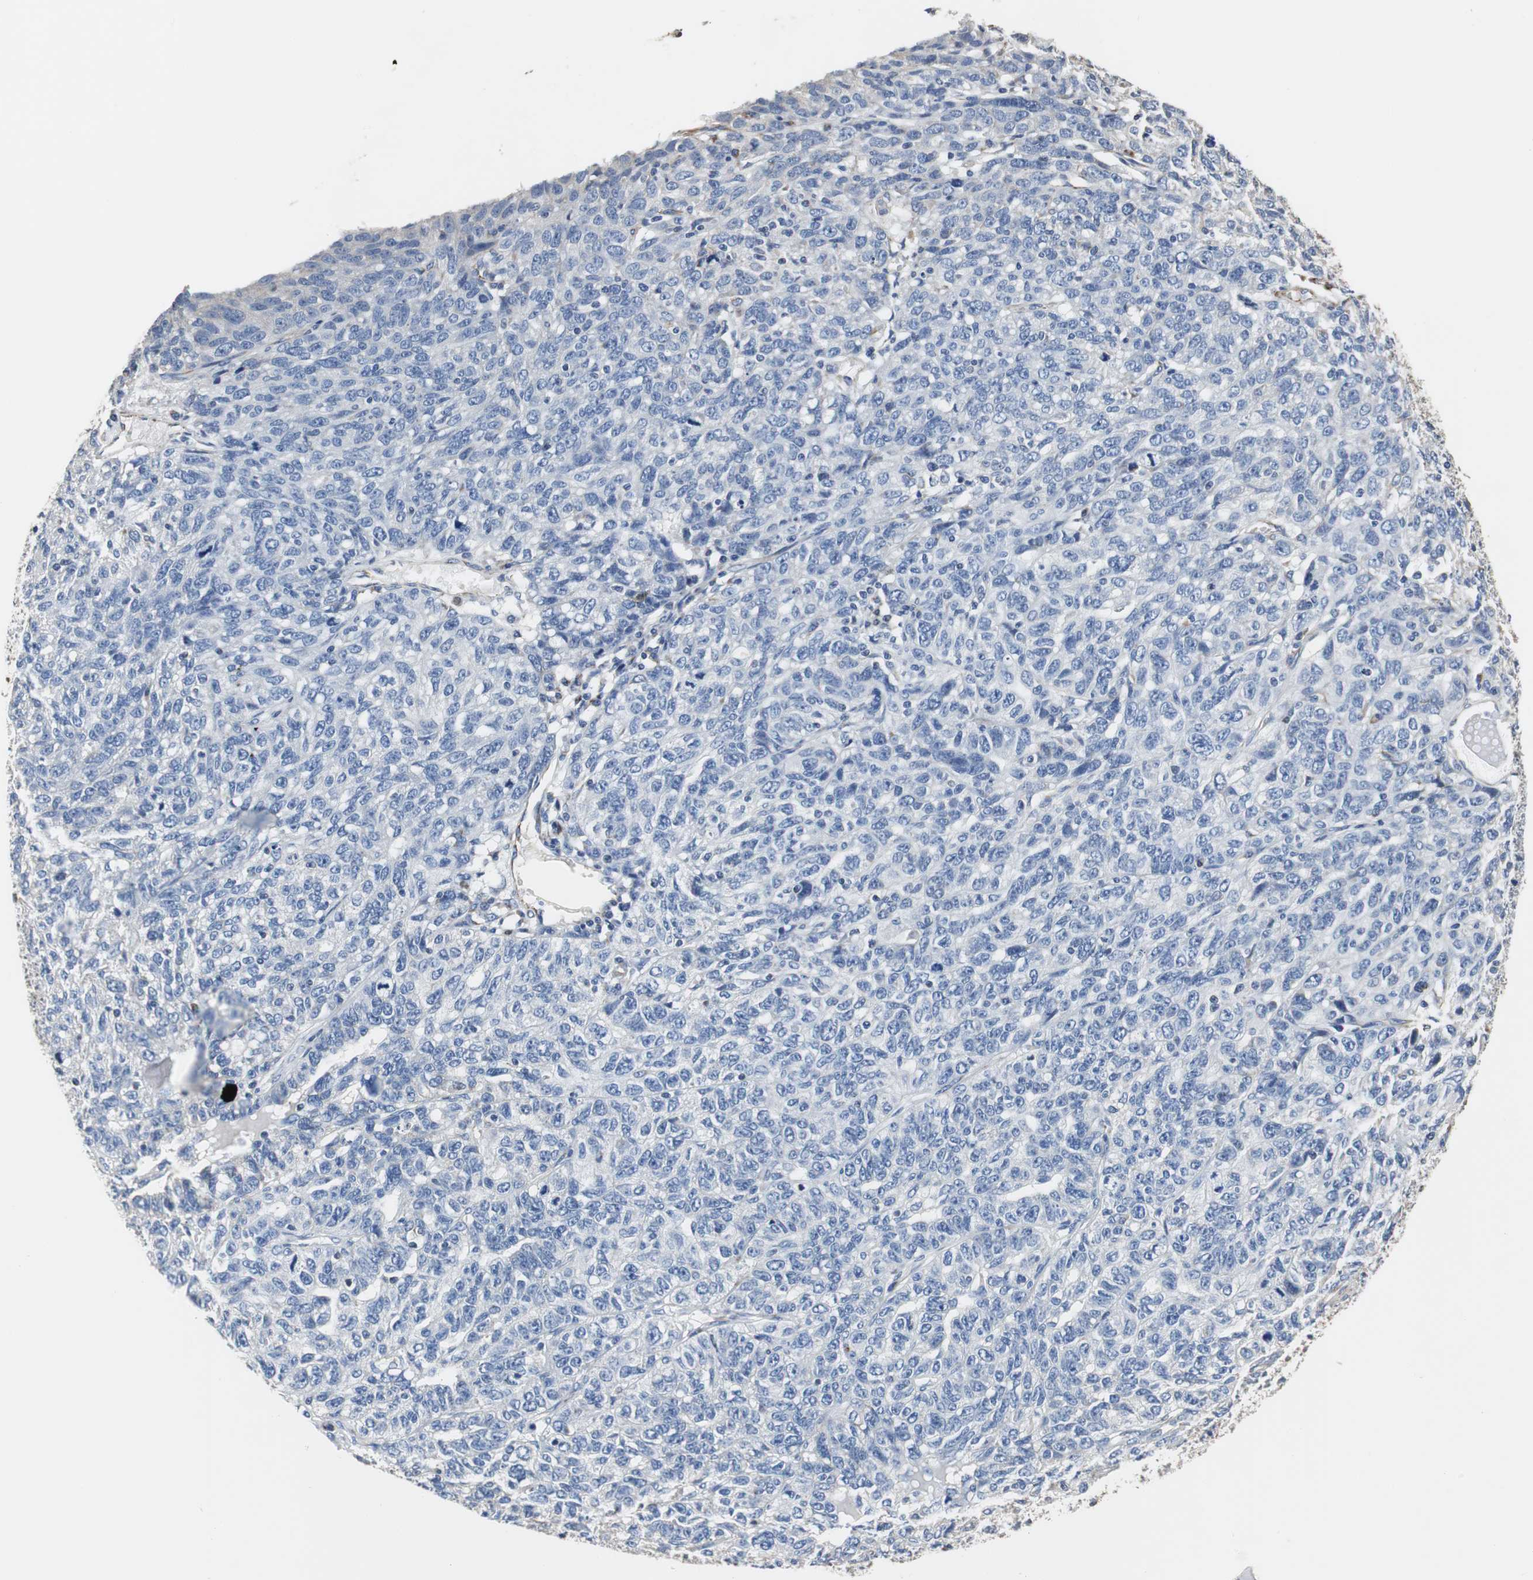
{"staining": {"intensity": "negative", "quantity": "none", "location": "none"}, "tissue": "ovarian cancer", "cell_type": "Tumor cells", "image_type": "cancer", "snomed": [{"axis": "morphology", "description": "Cystadenocarcinoma, serous, NOS"}, {"axis": "topography", "description": "Ovary"}], "caption": "Photomicrograph shows no protein expression in tumor cells of ovarian cancer tissue.", "gene": "PCK1", "patient": {"sex": "female", "age": 71}}